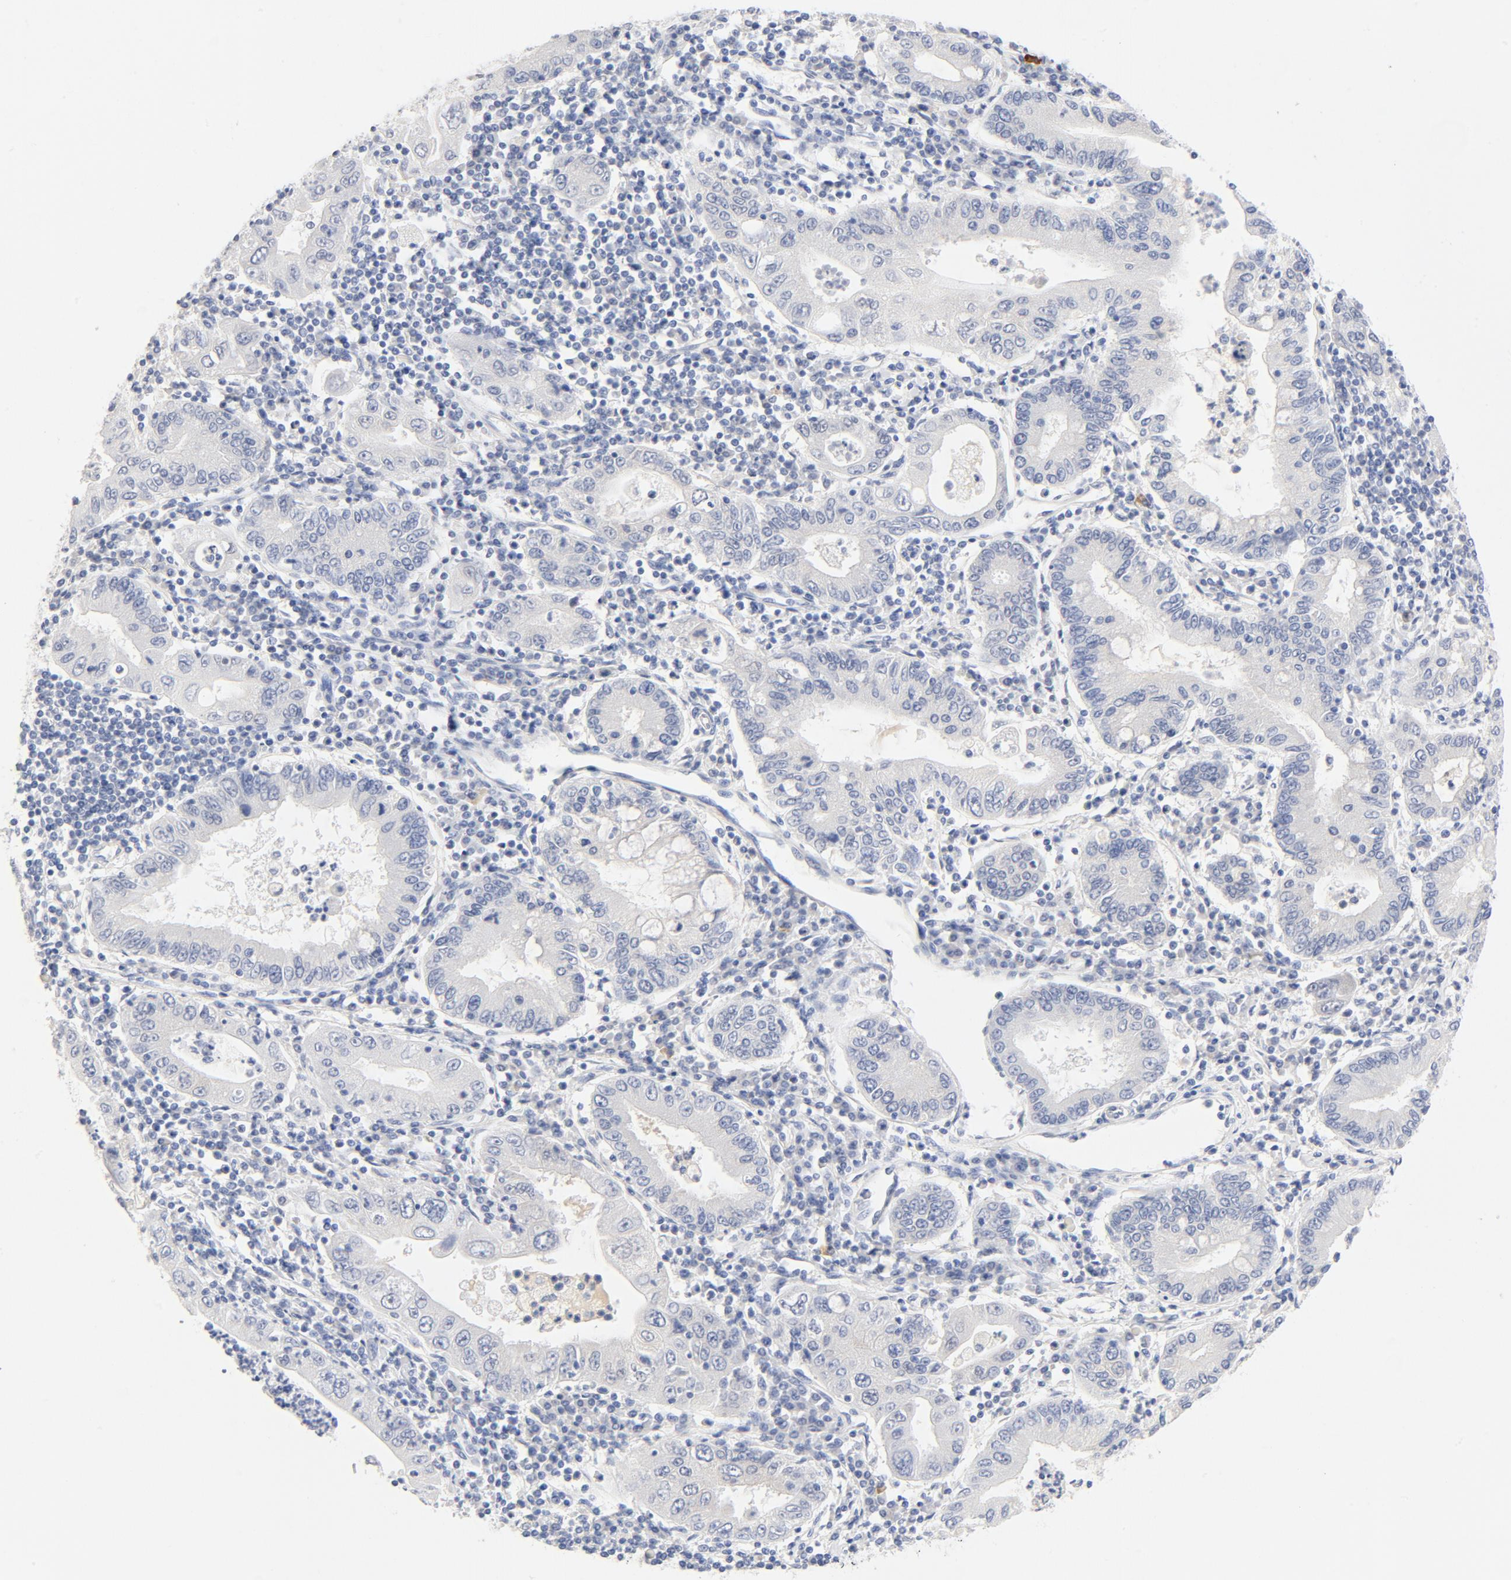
{"staining": {"intensity": "negative", "quantity": "none", "location": "none"}, "tissue": "stomach cancer", "cell_type": "Tumor cells", "image_type": "cancer", "snomed": [{"axis": "morphology", "description": "Normal tissue, NOS"}, {"axis": "morphology", "description": "Adenocarcinoma, NOS"}, {"axis": "topography", "description": "Esophagus"}, {"axis": "topography", "description": "Stomach, upper"}, {"axis": "topography", "description": "Peripheral nerve tissue"}], "caption": "Protein analysis of stomach cancer demonstrates no significant expression in tumor cells.", "gene": "HOMER1", "patient": {"sex": "male", "age": 62}}